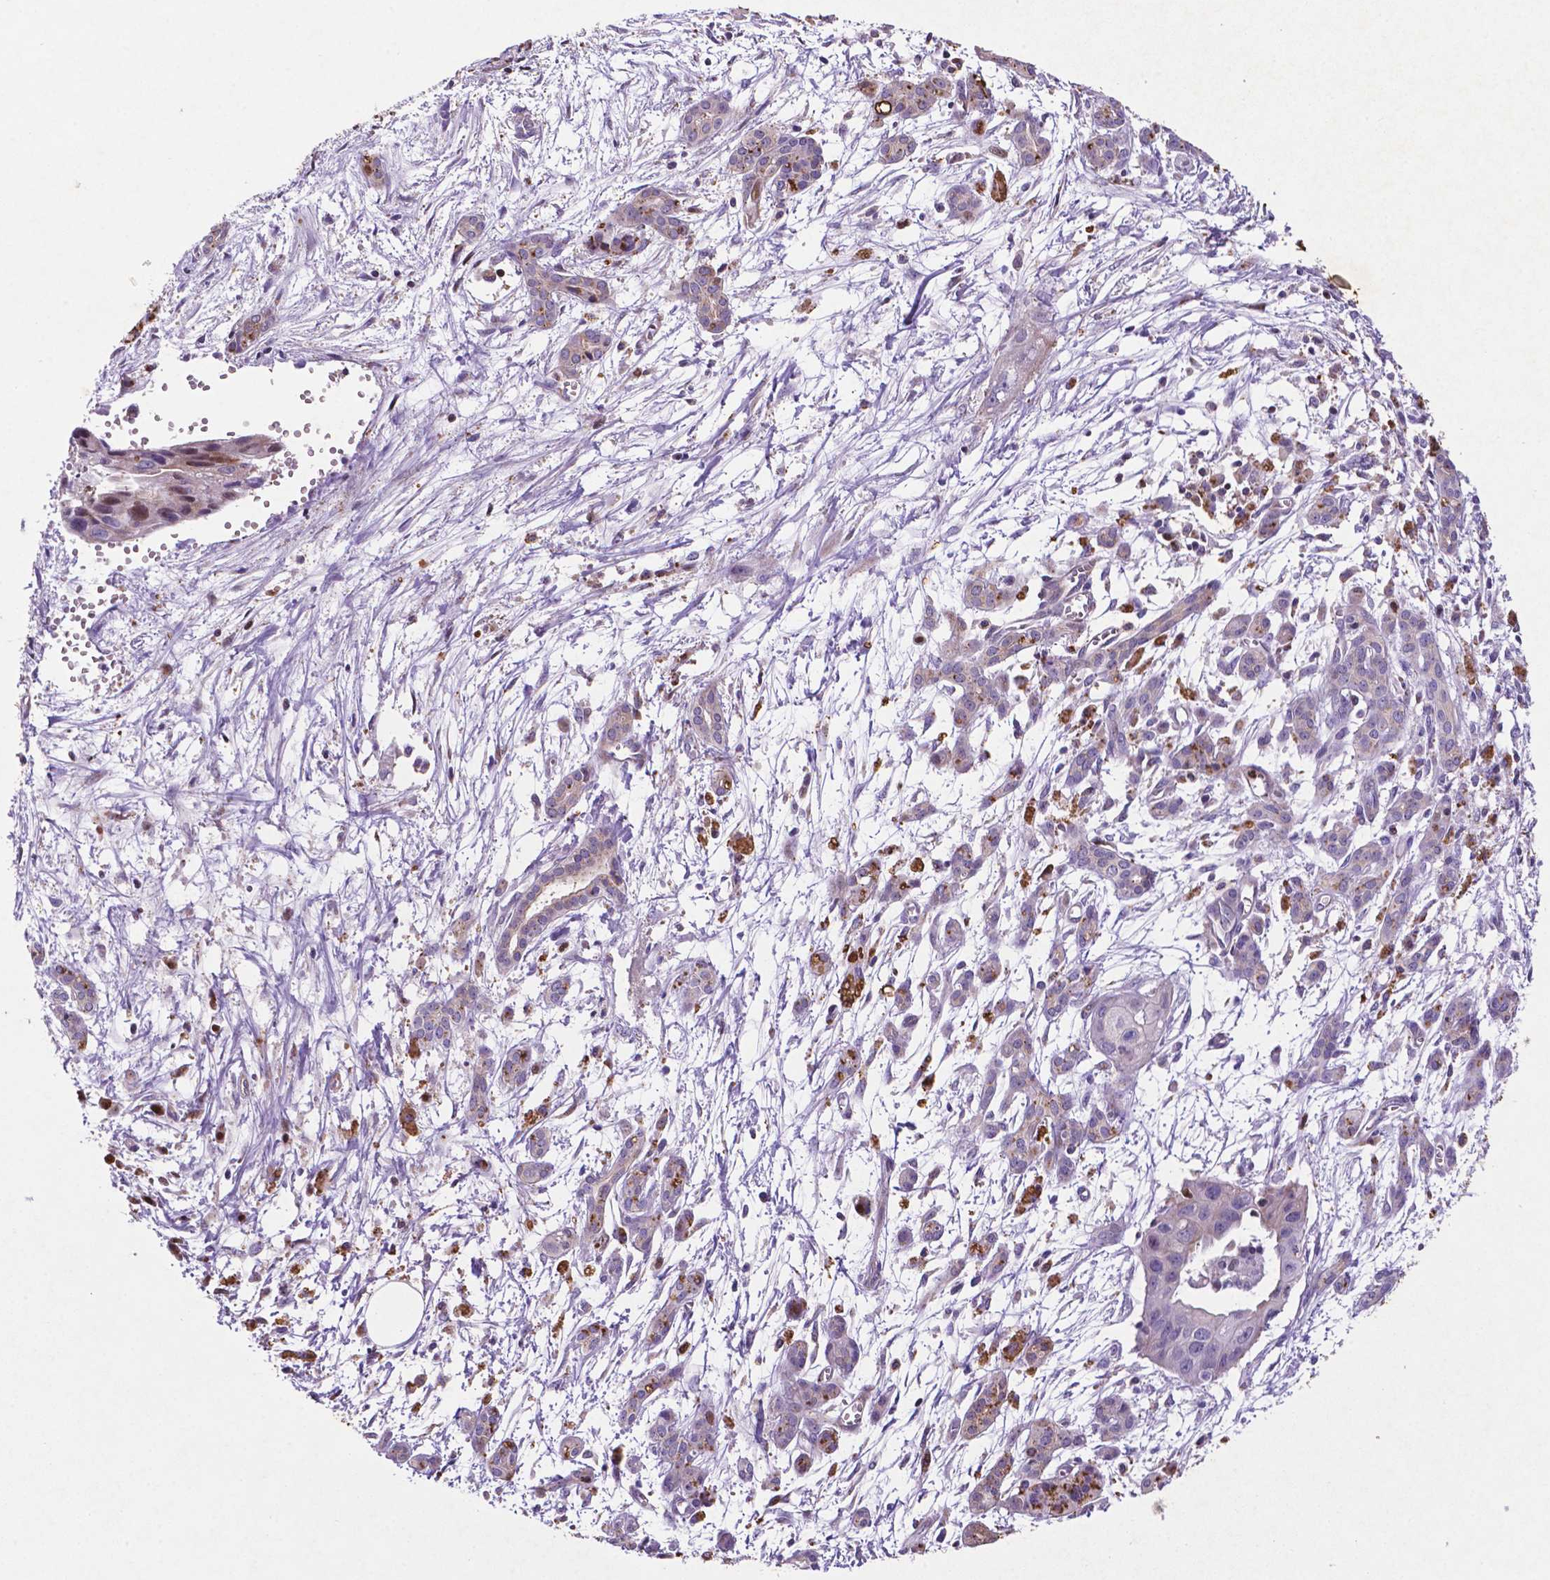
{"staining": {"intensity": "negative", "quantity": "none", "location": "none"}, "tissue": "pancreatic cancer", "cell_type": "Tumor cells", "image_type": "cancer", "snomed": [{"axis": "morphology", "description": "Adenocarcinoma, NOS"}, {"axis": "topography", "description": "Pancreas"}], "caption": "A micrograph of pancreatic cancer (adenocarcinoma) stained for a protein reveals no brown staining in tumor cells.", "gene": "TM4SF20", "patient": {"sex": "male", "age": 60}}